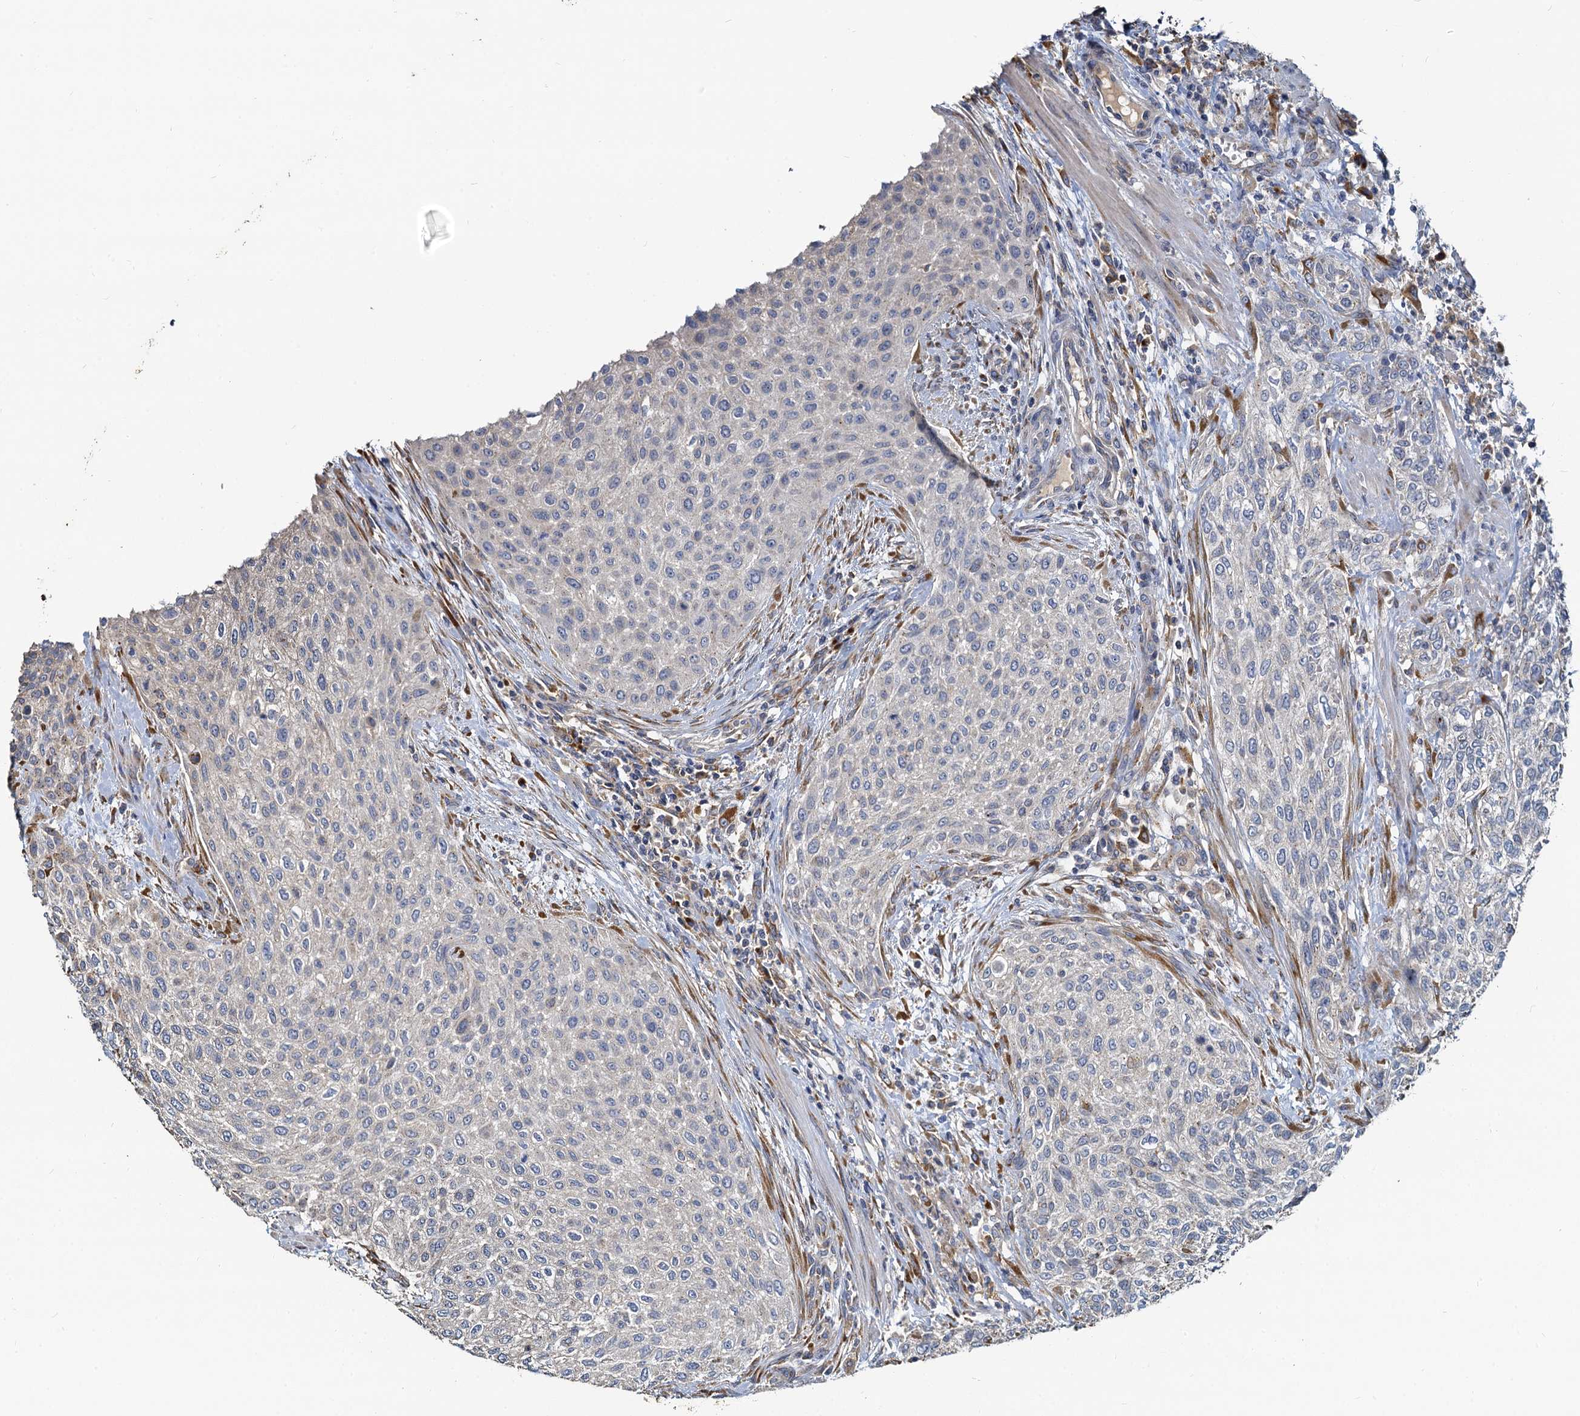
{"staining": {"intensity": "weak", "quantity": "<25%", "location": "cytoplasmic/membranous"}, "tissue": "urothelial cancer", "cell_type": "Tumor cells", "image_type": "cancer", "snomed": [{"axis": "morphology", "description": "Normal tissue, NOS"}, {"axis": "morphology", "description": "Urothelial carcinoma, NOS"}, {"axis": "topography", "description": "Urinary bladder"}, {"axis": "topography", "description": "Peripheral nerve tissue"}], "caption": "High power microscopy photomicrograph of an IHC histopathology image of urothelial cancer, revealing no significant expression in tumor cells. (DAB (3,3'-diaminobenzidine) IHC visualized using brightfield microscopy, high magnification).", "gene": "NKAPD1", "patient": {"sex": "male", "age": 35}}